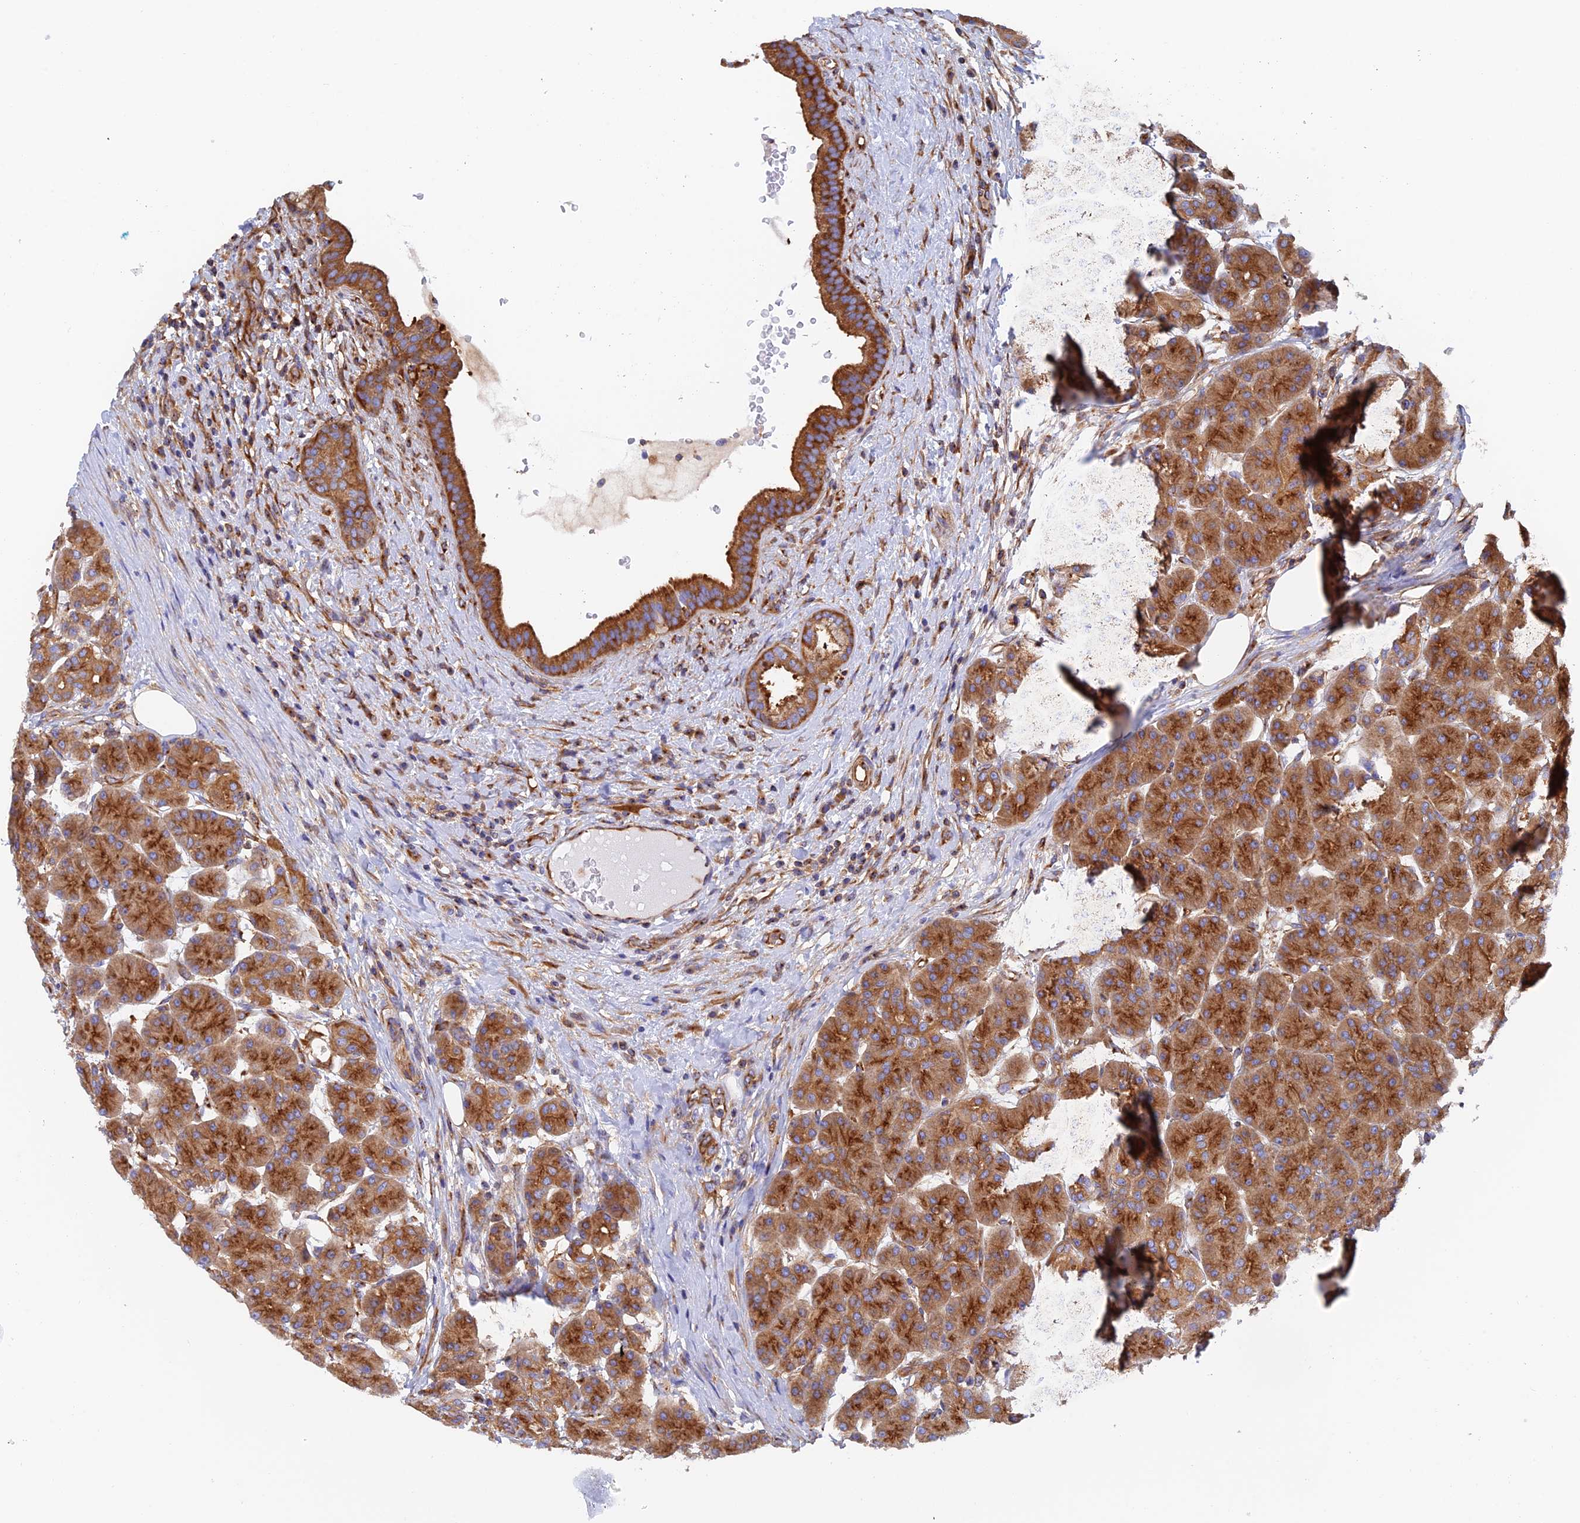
{"staining": {"intensity": "strong", "quantity": ">75%", "location": "cytoplasmic/membranous"}, "tissue": "pancreas", "cell_type": "Exocrine glandular cells", "image_type": "normal", "snomed": [{"axis": "morphology", "description": "Normal tissue, NOS"}, {"axis": "topography", "description": "Pancreas"}], "caption": "This is an image of IHC staining of unremarkable pancreas, which shows strong positivity in the cytoplasmic/membranous of exocrine glandular cells.", "gene": "DCTN2", "patient": {"sex": "male", "age": 63}}